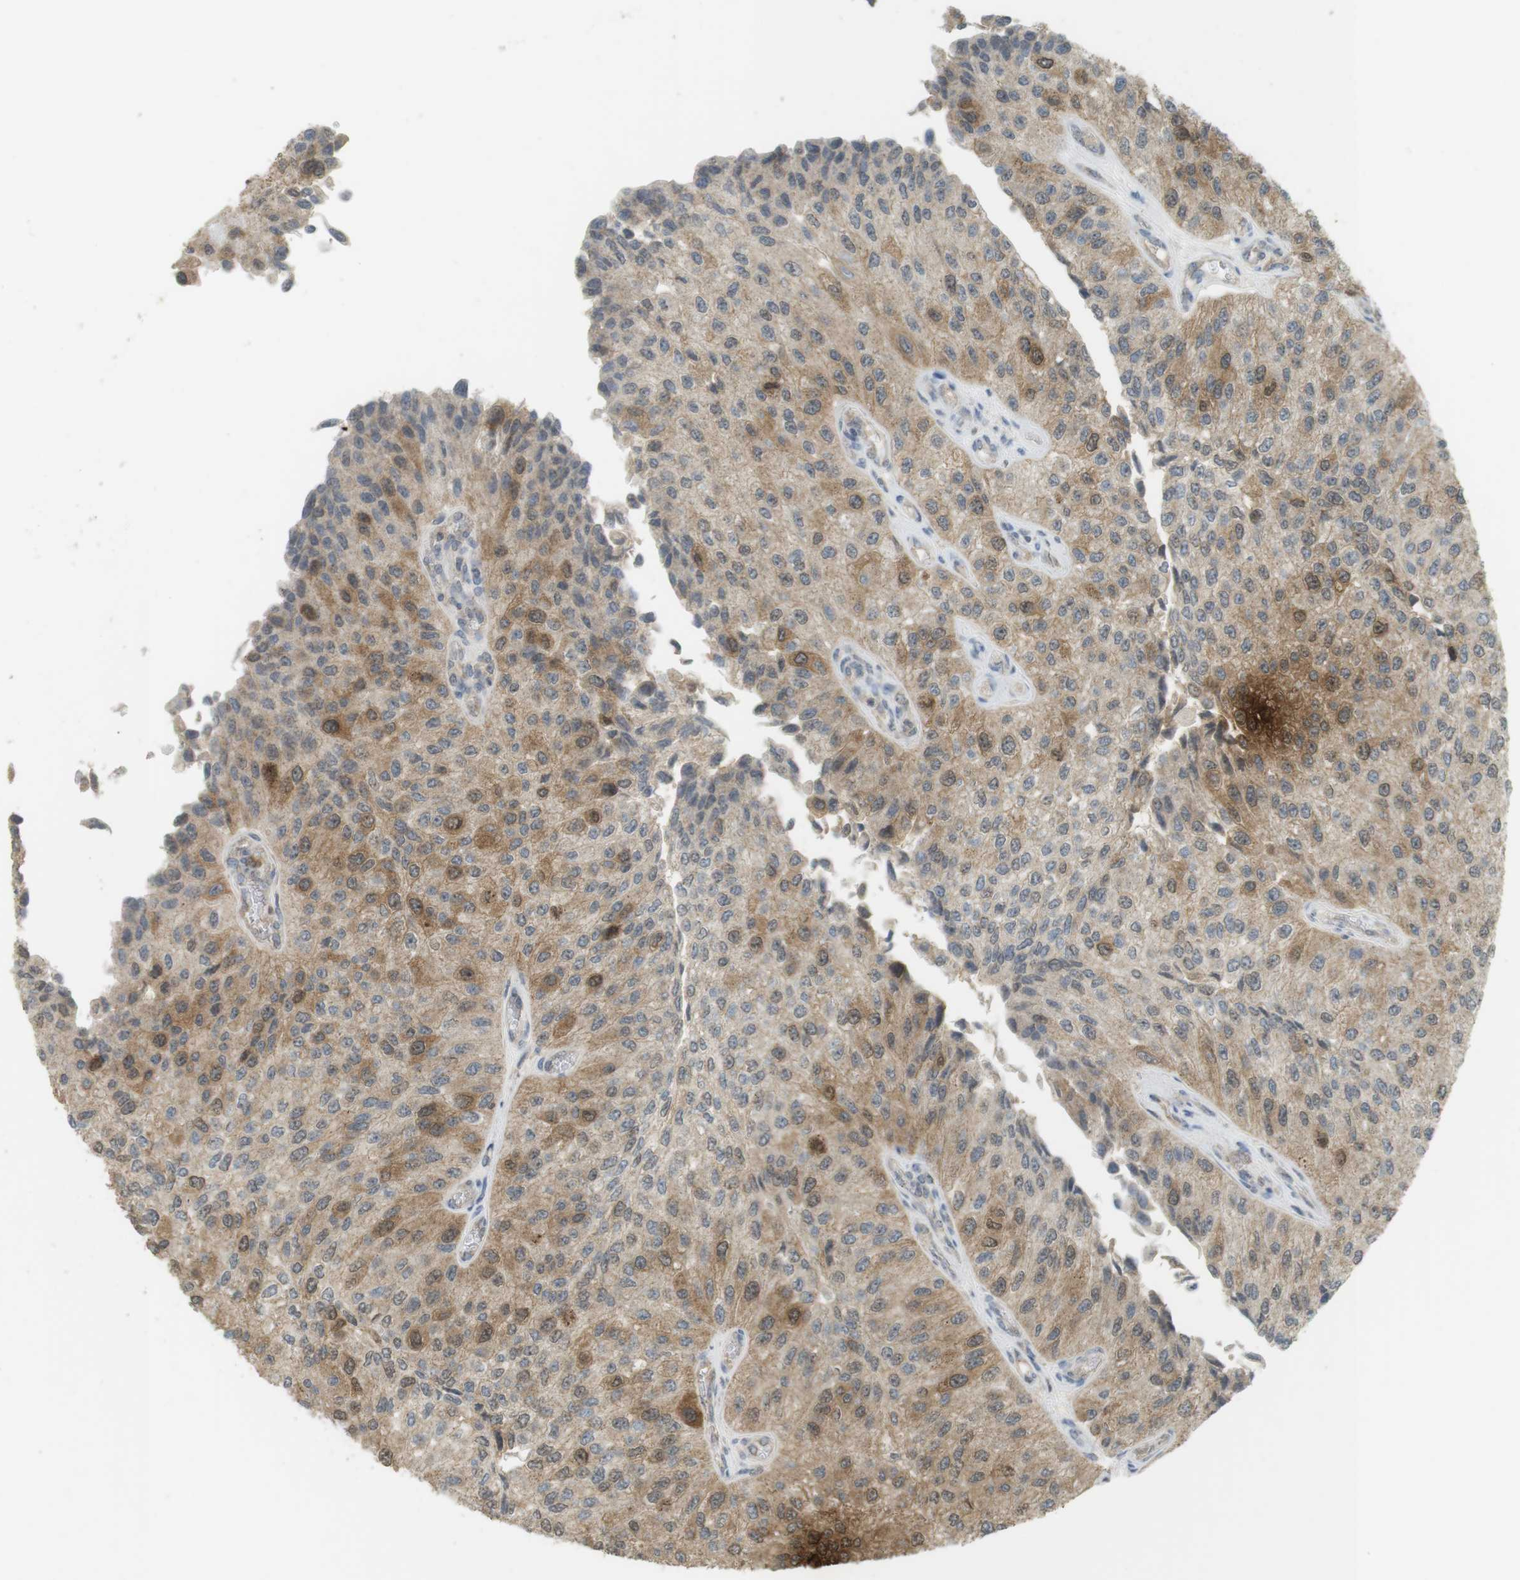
{"staining": {"intensity": "moderate", "quantity": "<25%", "location": "cytoplasmic/membranous"}, "tissue": "urothelial cancer", "cell_type": "Tumor cells", "image_type": "cancer", "snomed": [{"axis": "morphology", "description": "Urothelial carcinoma, High grade"}, {"axis": "topography", "description": "Kidney"}, {"axis": "topography", "description": "Urinary bladder"}], "caption": "Protein expression analysis of urothelial carcinoma (high-grade) shows moderate cytoplasmic/membranous staining in approximately <25% of tumor cells.", "gene": "TTK", "patient": {"sex": "male", "age": 77}}